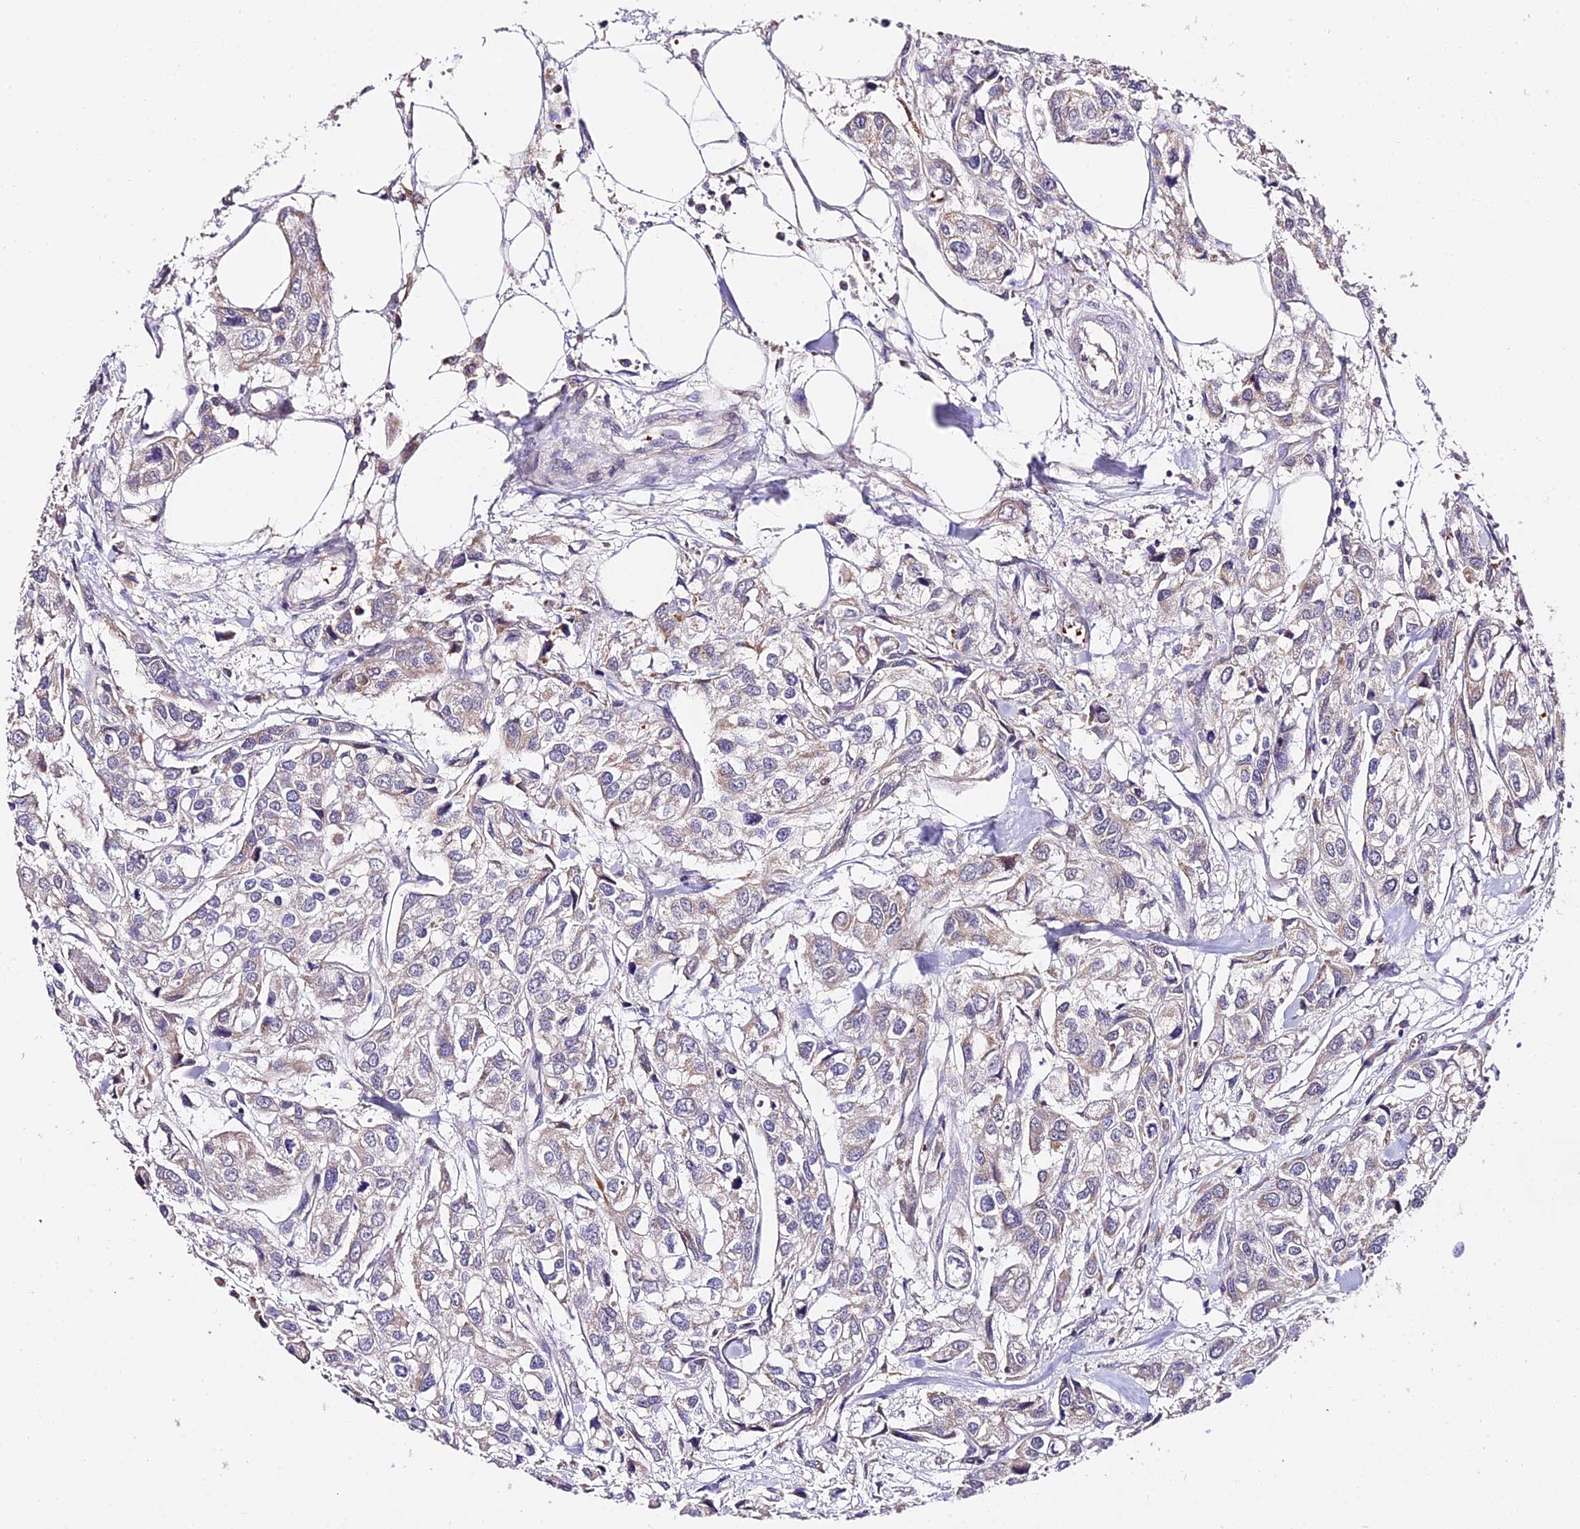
{"staining": {"intensity": "weak", "quantity": "<25%", "location": "cytoplasmic/membranous"}, "tissue": "urothelial cancer", "cell_type": "Tumor cells", "image_type": "cancer", "snomed": [{"axis": "morphology", "description": "Urothelial carcinoma, High grade"}, {"axis": "topography", "description": "Urinary bladder"}], "caption": "IHC photomicrograph of urothelial cancer stained for a protein (brown), which displays no staining in tumor cells.", "gene": "WDR5B", "patient": {"sex": "male", "age": 67}}